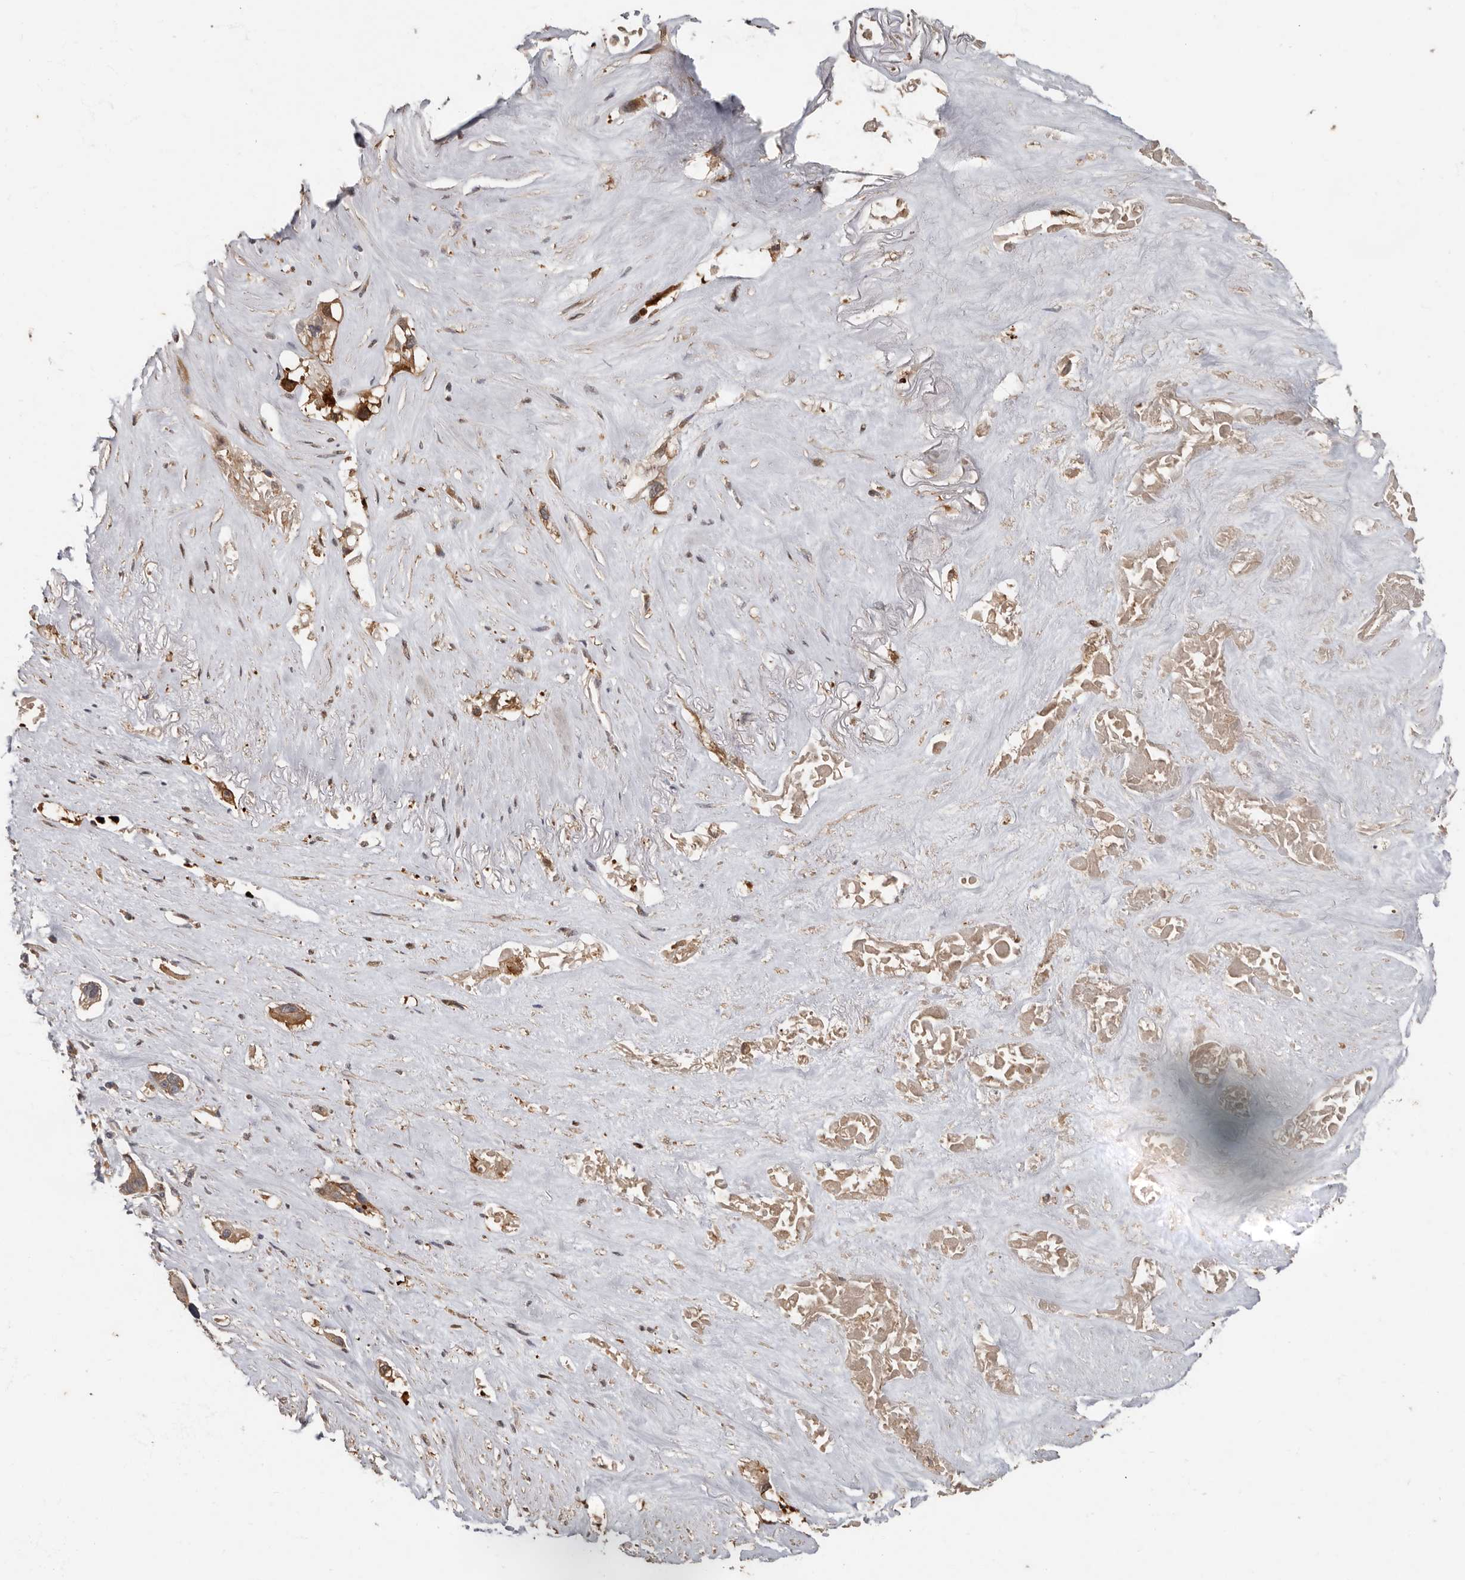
{"staining": {"intensity": "weak", "quantity": "<25%", "location": "cytoplasmic/membranous"}, "tissue": "pancreatic cancer", "cell_type": "Tumor cells", "image_type": "cancer", "snomed": [{"axis": "morphology", "description": "Adenocarcinoma, NOS"}, {"axis": "topography", "description": "Pancreas"}], "caption": "This is an immunohistochemistry (IHC) photomicrograph of adenocarcinoma (pancreatic). There is no expression in tumor cells.", "gene": "KIF26B", "patient": {"sex": "female", "age": 60}}